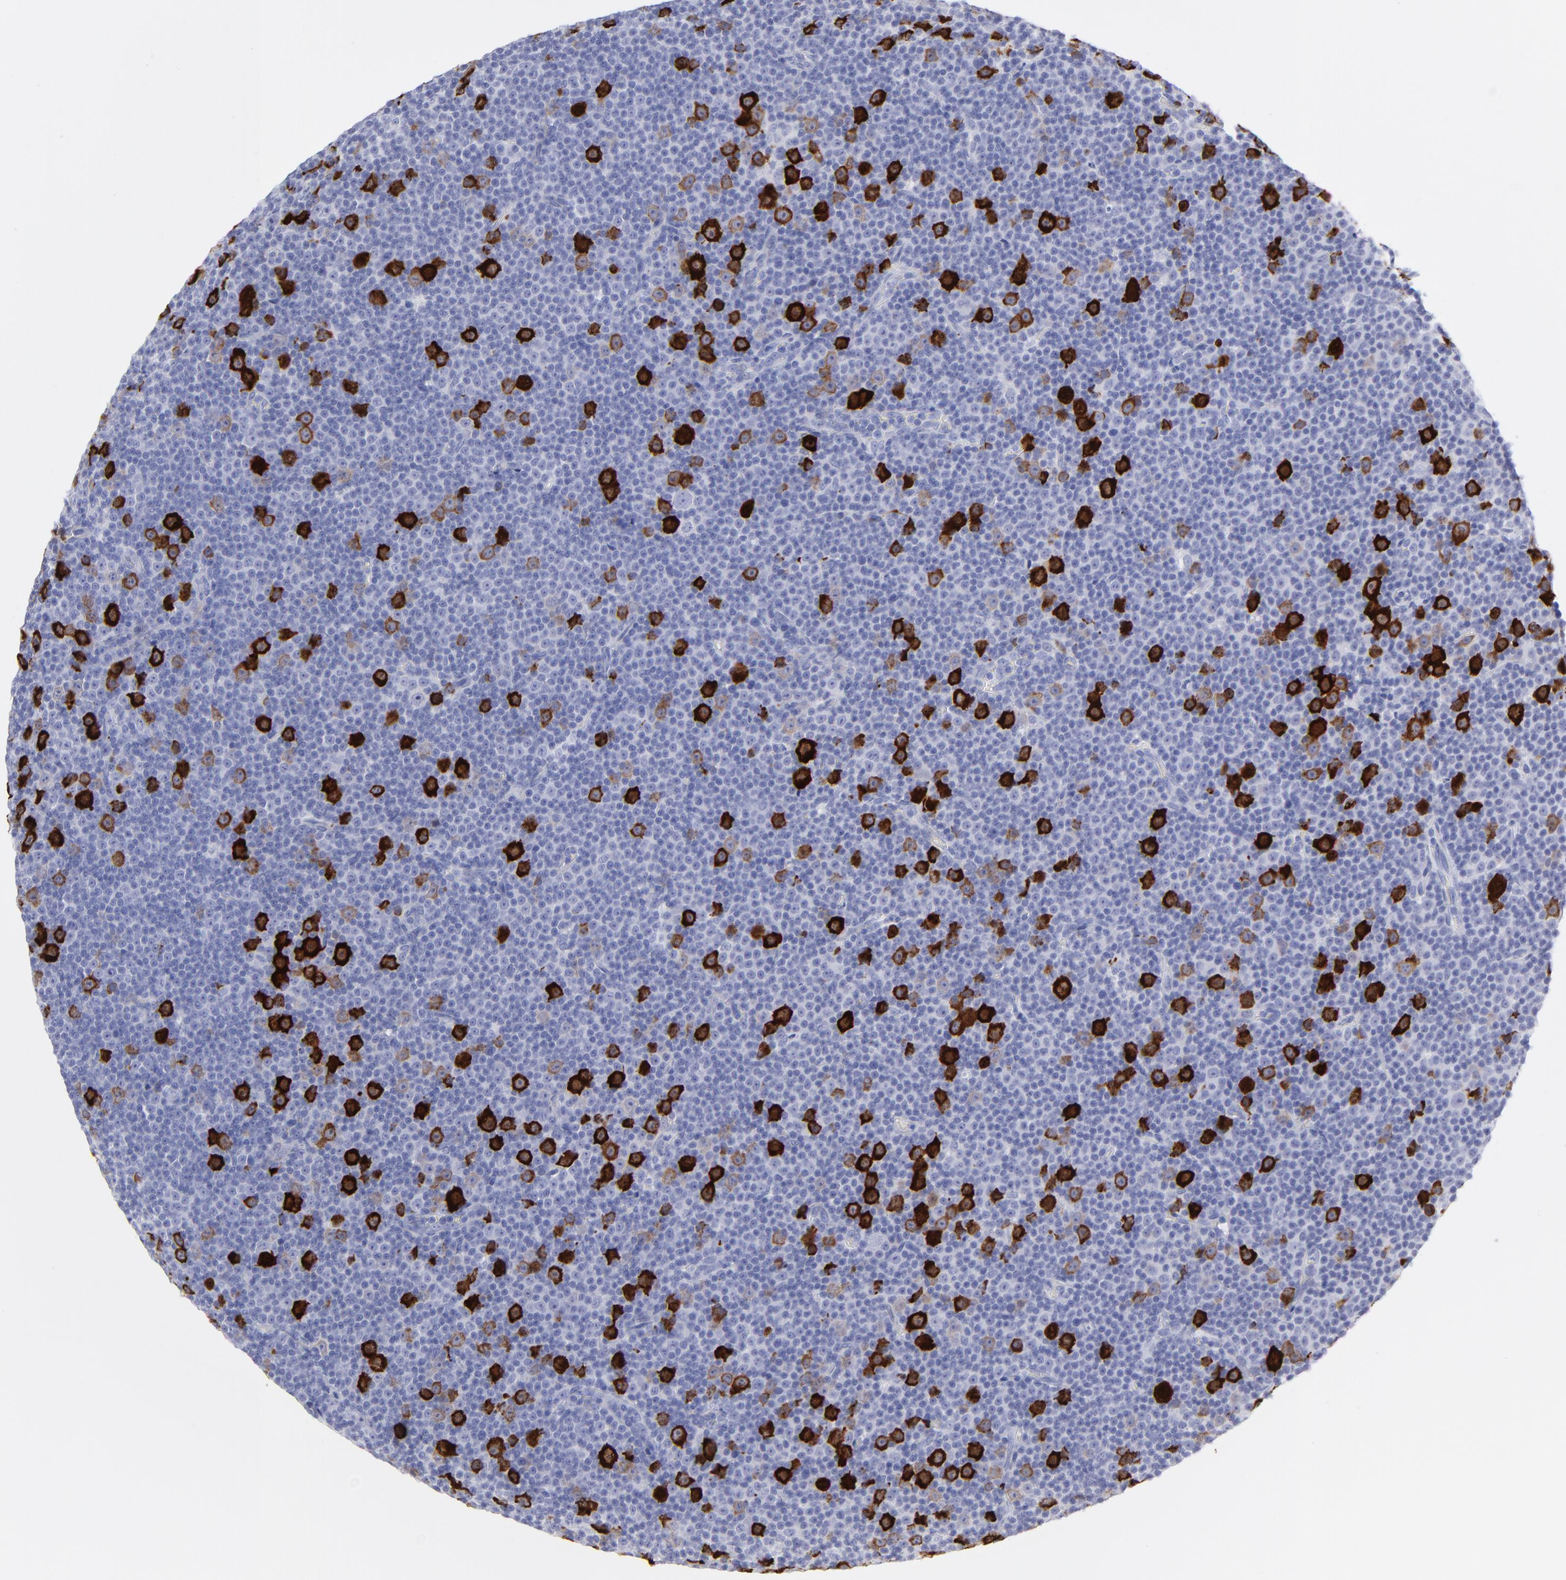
{"staining": {"intensity": "strong", "quantity": "<25%", "location": "cytoplasmic/membranous"}, "tissue": "lymphoma", "cell_type": "Tumor cells", "image_type": "cancer", "snomed": [{"axis": "morphology", "description": "Malignant lymphoma, non-Hodgkin's type, Low grade"}, {"axis": "topography", "description": "Lymph node"}], "caption": "Tumor cells display medium levels of strong cytoplasmic/membranous expression in about <25% of cells in malignant lymphoma, non-Hodgkin's type (low-grade). Nuclei are stained in blue.", "gene": "CCNB1", "patient": {"sex": "female", "age": 67}}